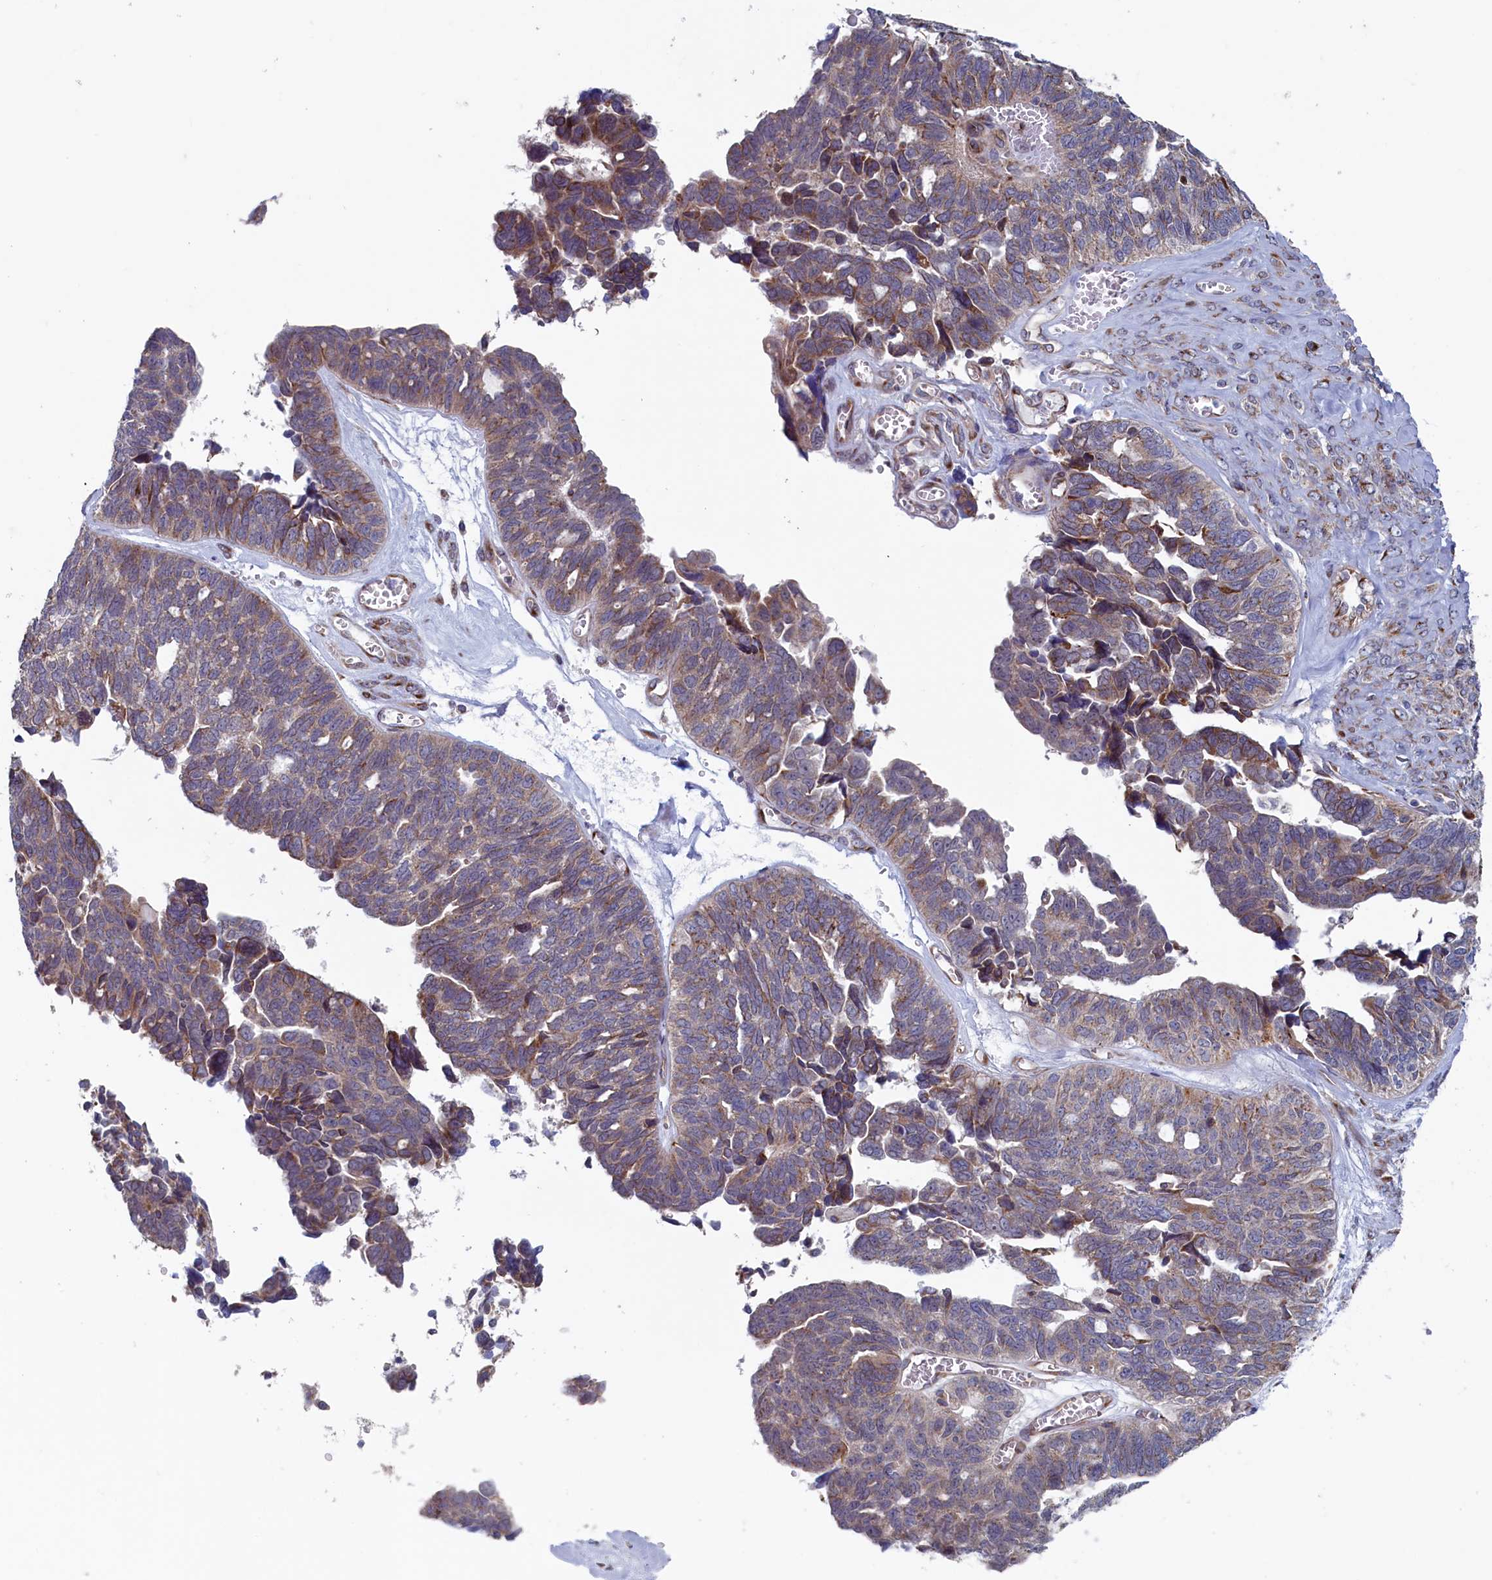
{"staining": {"intensity": "moderate", "quantity": "<25%", "location": "cytoplasmic/membranous"}, "tissue": "ovarian cancer", "cell_type": "Tumor cells", "image_type": "cancer", "snomed": [{"axis": "morphology", "description": "Cystadenocarcinoma, serous, NOS"}, {"axis": "topography", "description": "Ovary"}], "caption": "Tumor cells exhibit moderate cytoplasmic/membranous staining in about <25% of cells in serous cystadenocarcinoma (ovarian). (DAB = brown stain, brightfield microscopy at high magnification).", "gene": "MTFMT", "patient": {"sex": "female", "age": 79}}